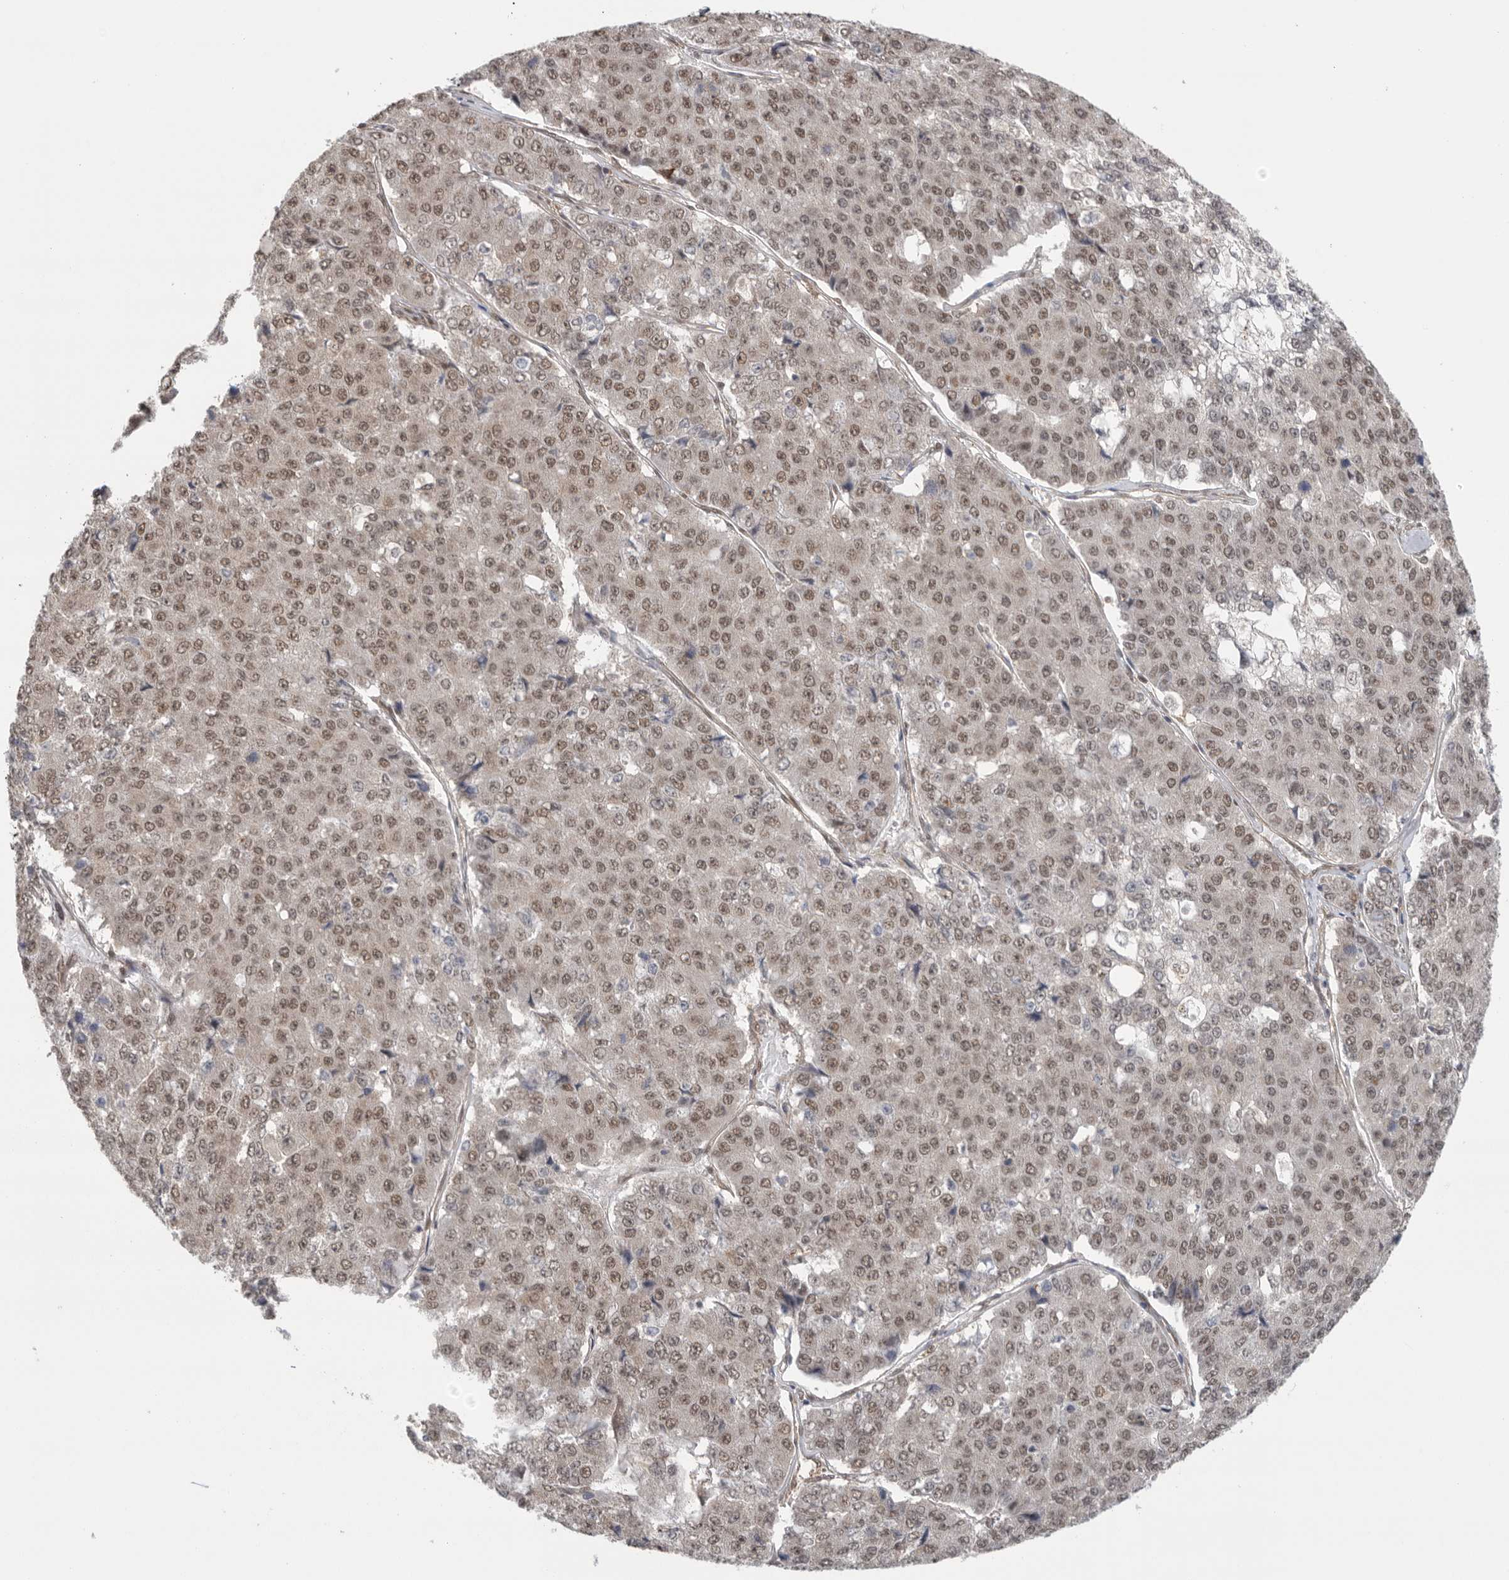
{"staining": {"intensity": "weak", "quantity": ">75%", "location": "nuclear"}, "tissue": "pancreatic cancer", "cell_type": "Tumor cells", "image_type": "cancer", "snomed": [{"axis": "morphology", "description": "Adenocarcinoma, NOS"}, {"axis": "topography", "description": "Pancreas"}], "caption": "This is an image of immunohistochemistry (IHC) staining of pancreatic adenocarcinoma, which shows weak expression in the nuclear of tumor cells.", "gene": "VPS50", "patient": {"sex": "male", "age": 50}}